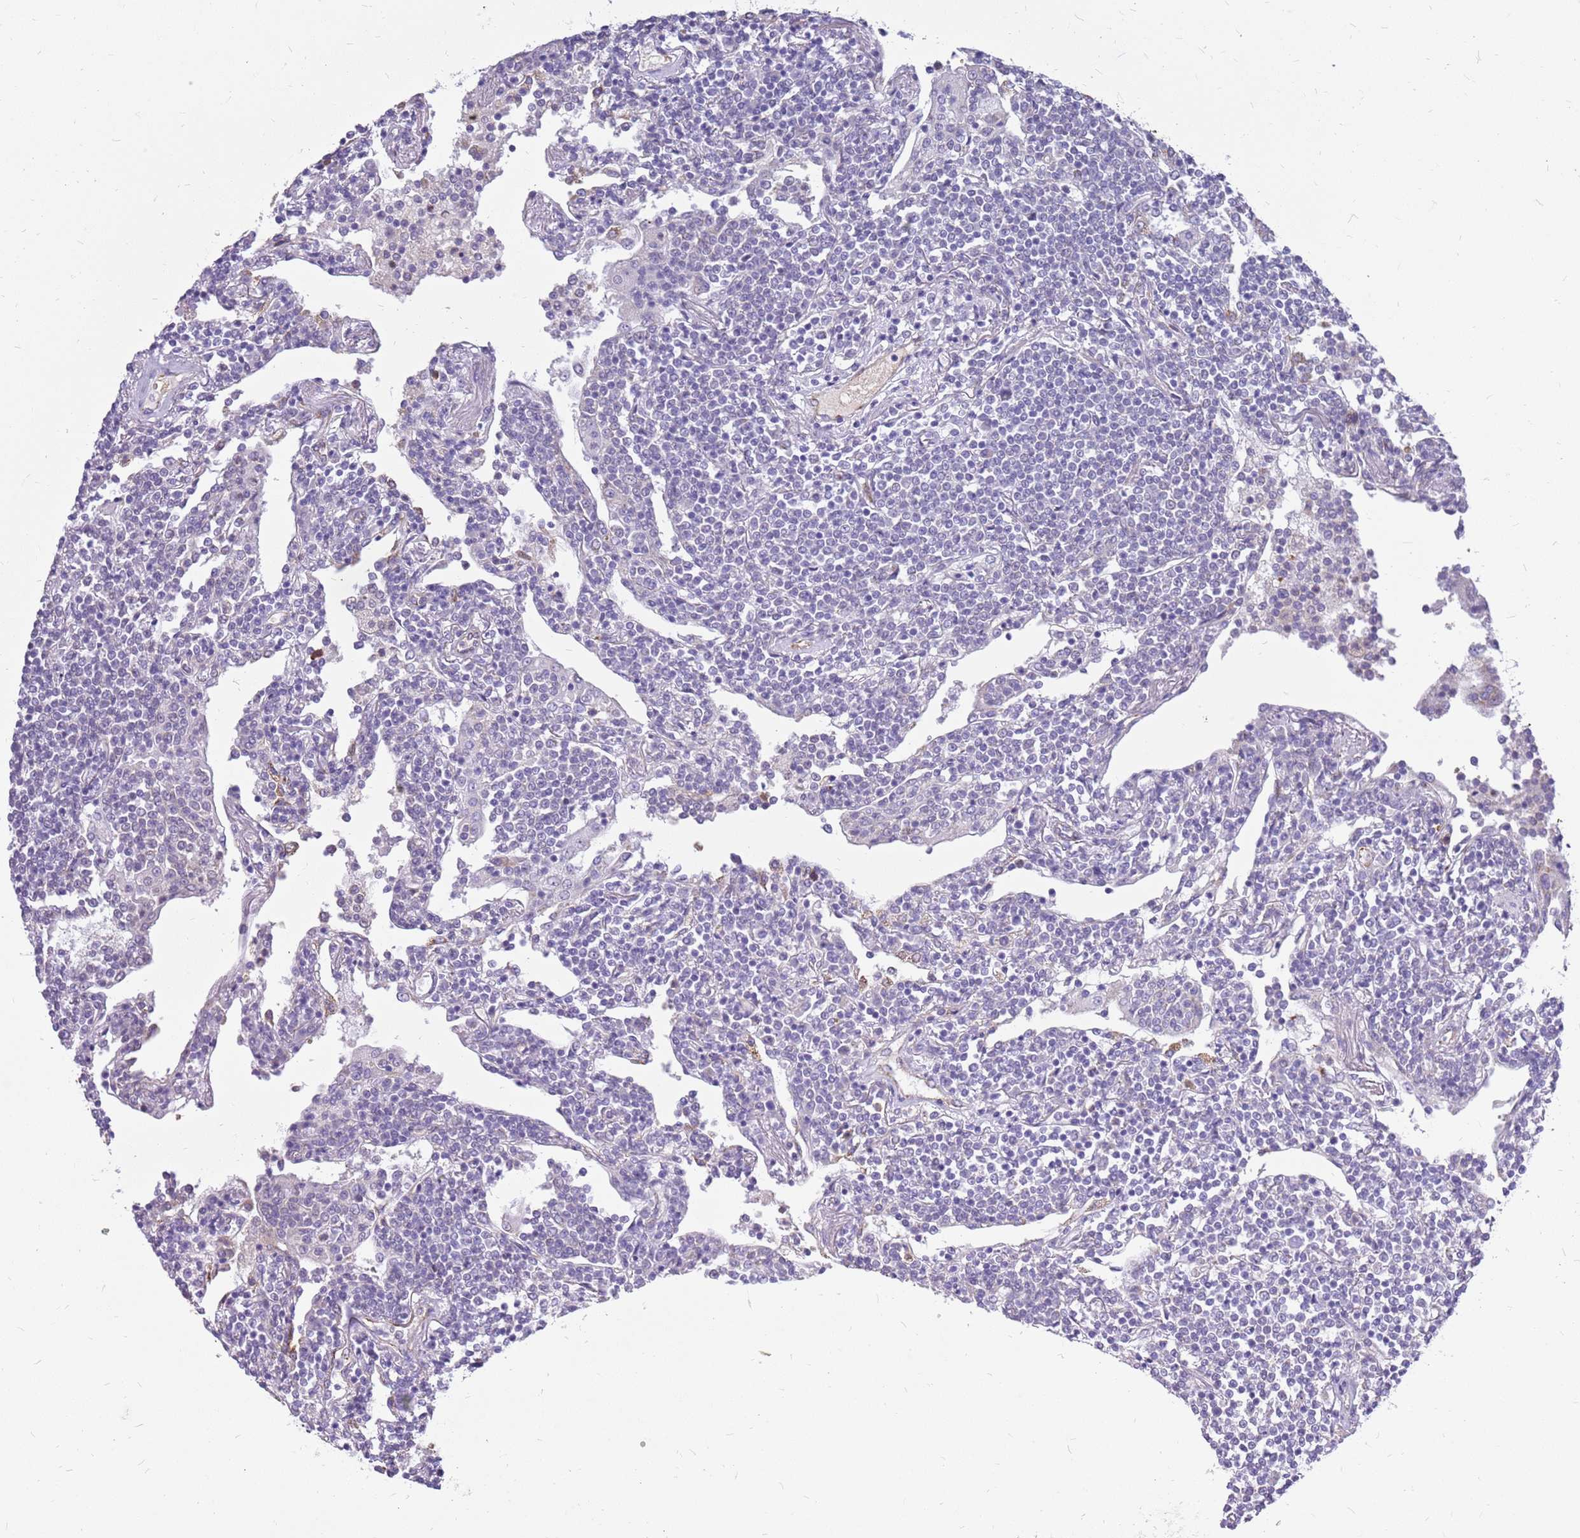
{"staining": {"intensity": "negative", "quantity": "none", "location": "none"}, "tissue": "lymphoma", "cell_type": "Tumor cells", "image_type": "cancer", "snomed": [{"axis": "morphology", "description": "Malignant lymphoma, non-Hodgkin's type, Low grade"}, {"axis": "topography", "description": "Lung"}], "caption": "The micrograph displays no staining of tumor cells in low-grade malignant lymphoma, non-Hodgkin's type.", "gene": "PCNX1", "patient": {"sex": "female", "age": 71}}